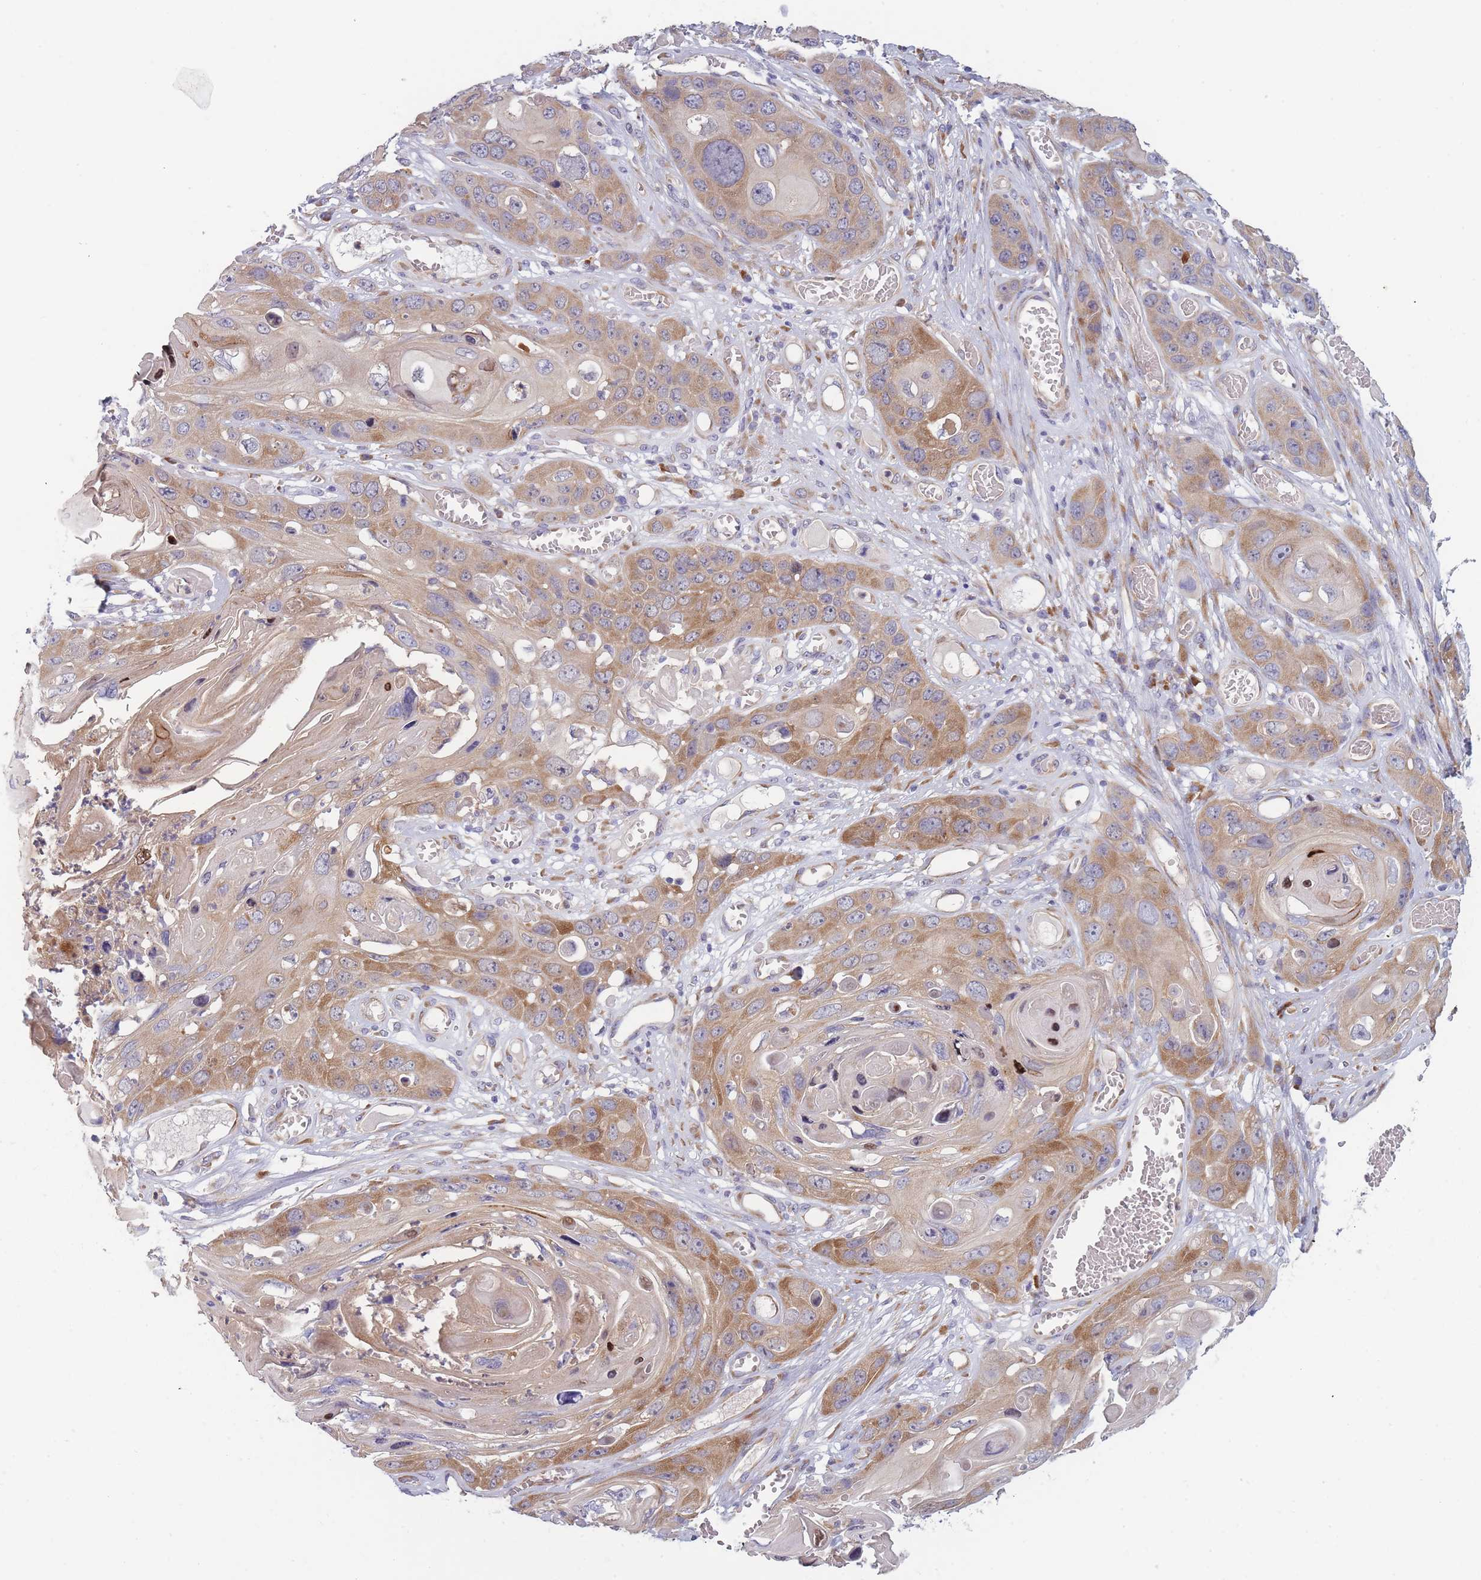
{"staining": {"intensity": "moderate", "quantity": ">75%", "location": "cytoplasmic/membranous,nuclear"}, "tissue": "skin cancer", "cell_type": "Tumor cells", "image_type": "cancer", "snomed": [{"axis": "morphology", "description": "Squamous cell carcinoma, NOS"}, {"axis": "topography", "description": "Skin"}], "caption": "Skin squamous cell carcinoma tissue demonstrates moderate cytoplasmic/membranous and nuclear expression in approximately >75% of tumor cells, visualized by immunohistochemistry.", "gene": "NDUFAF6", "patient": {"sex": "male", "age": 55}}